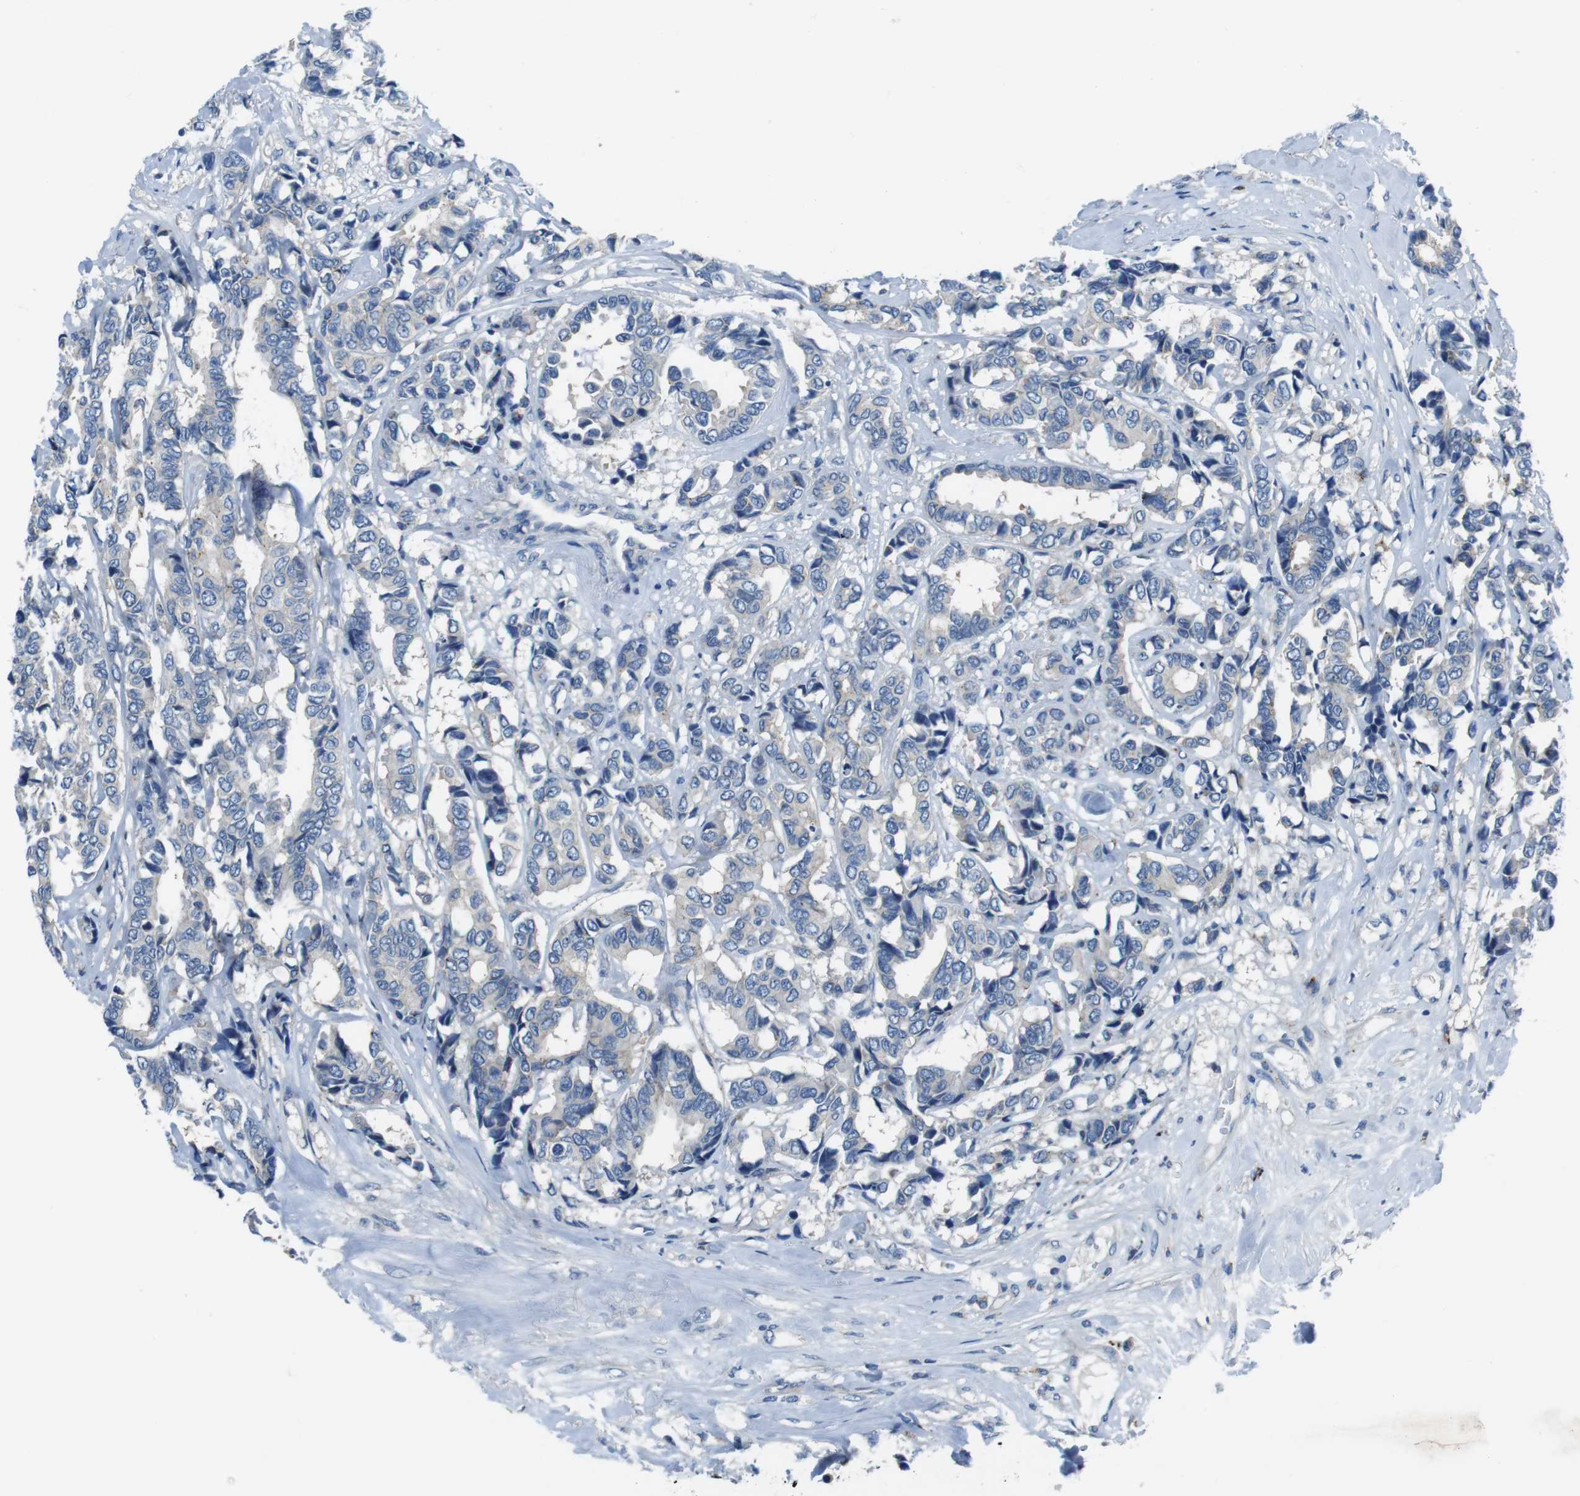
{"staining": {"intensity": "negative", "quantity": "none", "location": "none"}, "tissue": "breast cancer", "cell_type": "Tumor cells", "image_type": "cancer", "snomed": [{"axis": "morphology", "description": "Duct carcinoma"}, {"axis": "topography", "description": "Breast"}], "caption": "Immunohistochemical staining of breast infiltrating ductal carcinoma exhibits no significant positivity in tumor cells.", "gene": "TULP3", "patient": {"sex": "female", "age": 87}}